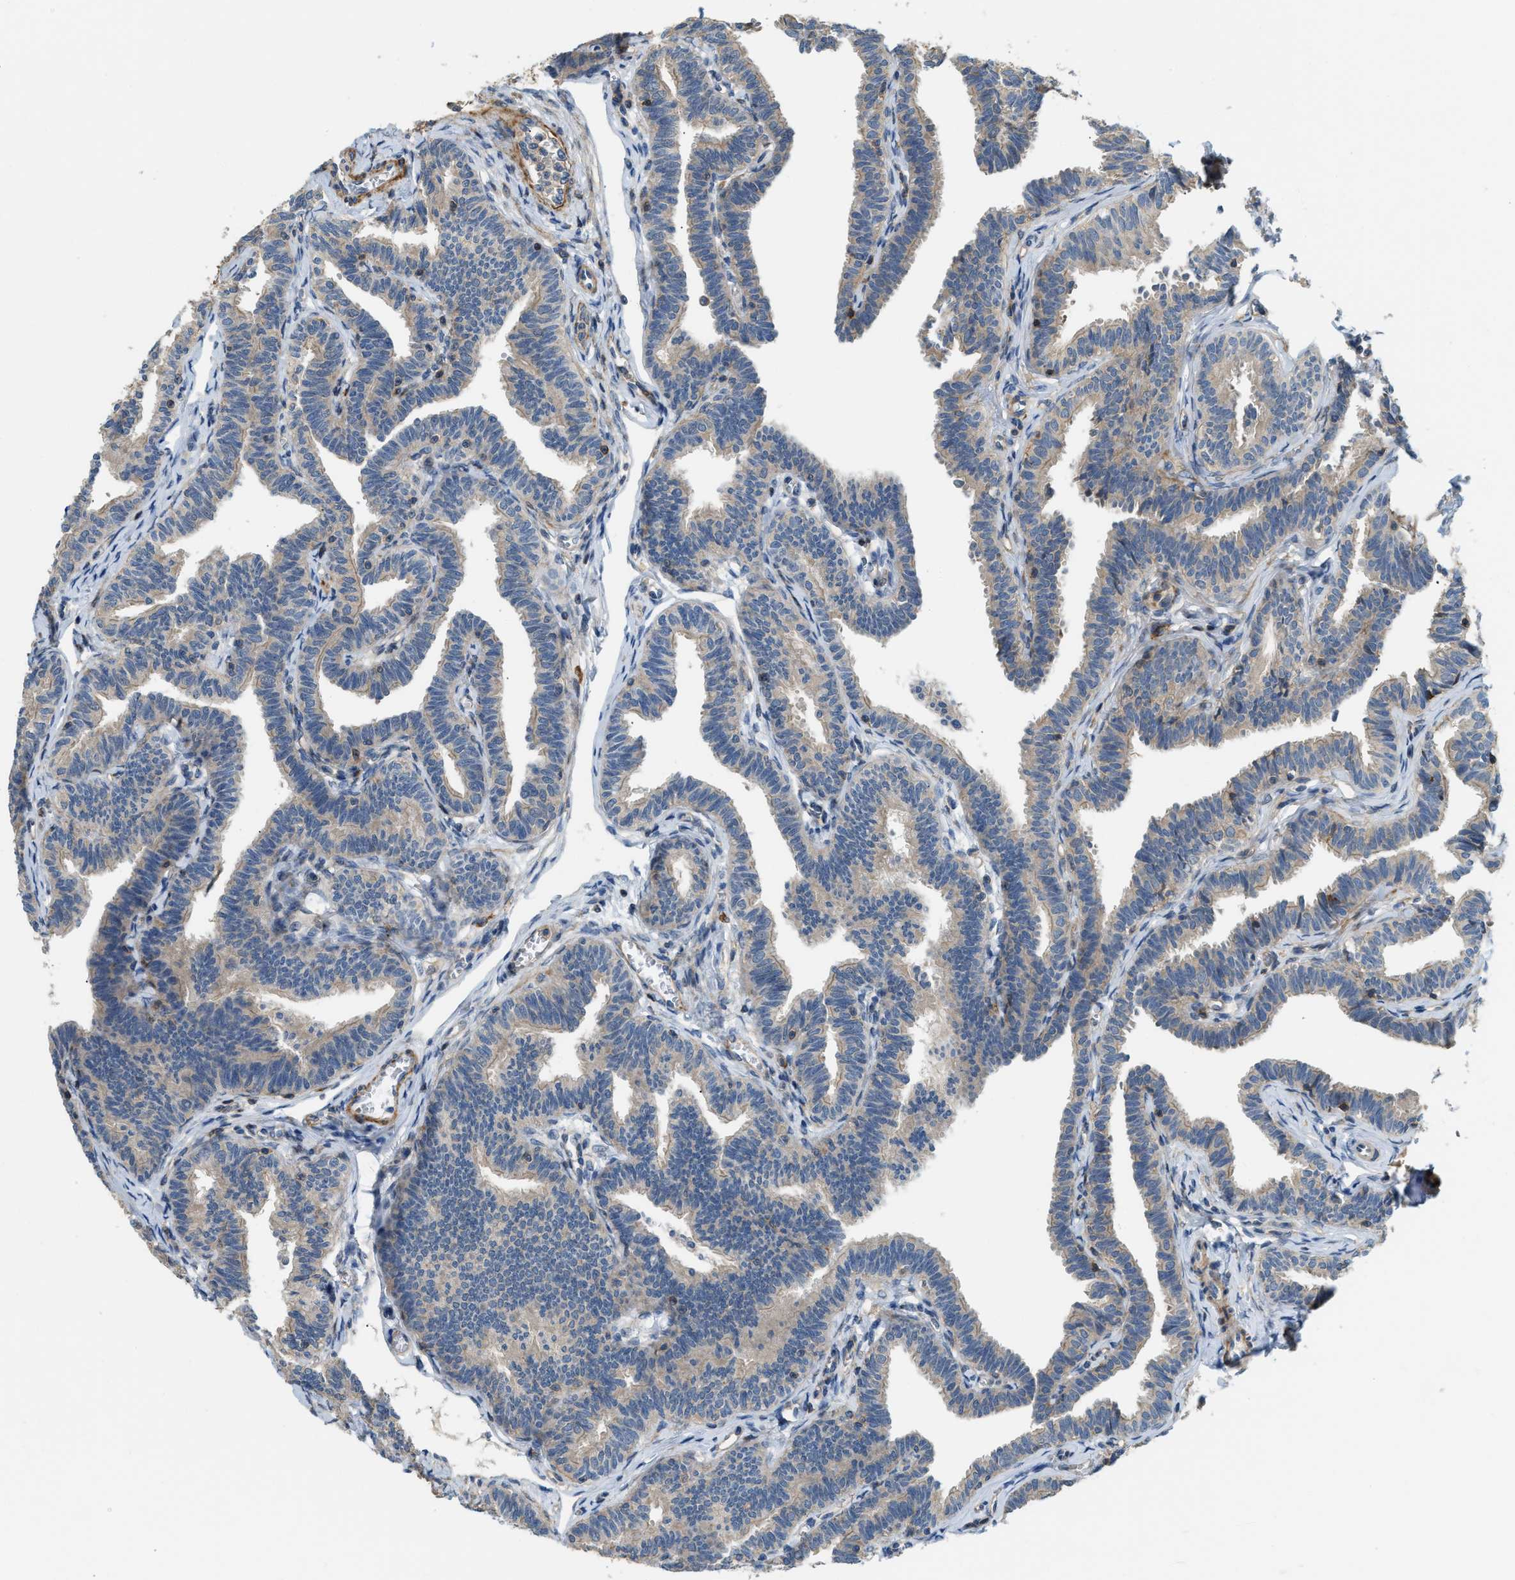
{"staining": {"intensity": "weak", "quantity": "25%-75%", "location": "cytoplasmic/membranous"}, "tissue": "fallopian tube", "cell_type": "Glandular cells", "image_type": "normal", "snomed": [{"axis": "morphology", "description": "Normal tissue, NOS"}, {"axis": "topography", "description": "Fallopian tube"}, {"axis": "topography", "description": "Ovary"}], "caption": "About 25%-75% of glandular cells in unremarkable fallopian tube reveal weak cytoplasmic/membranous protein staining as visualized by brown immunohistochemical staining.", "gene": "BTN3A2", "patient": {"sex": "female", "age": 23}}